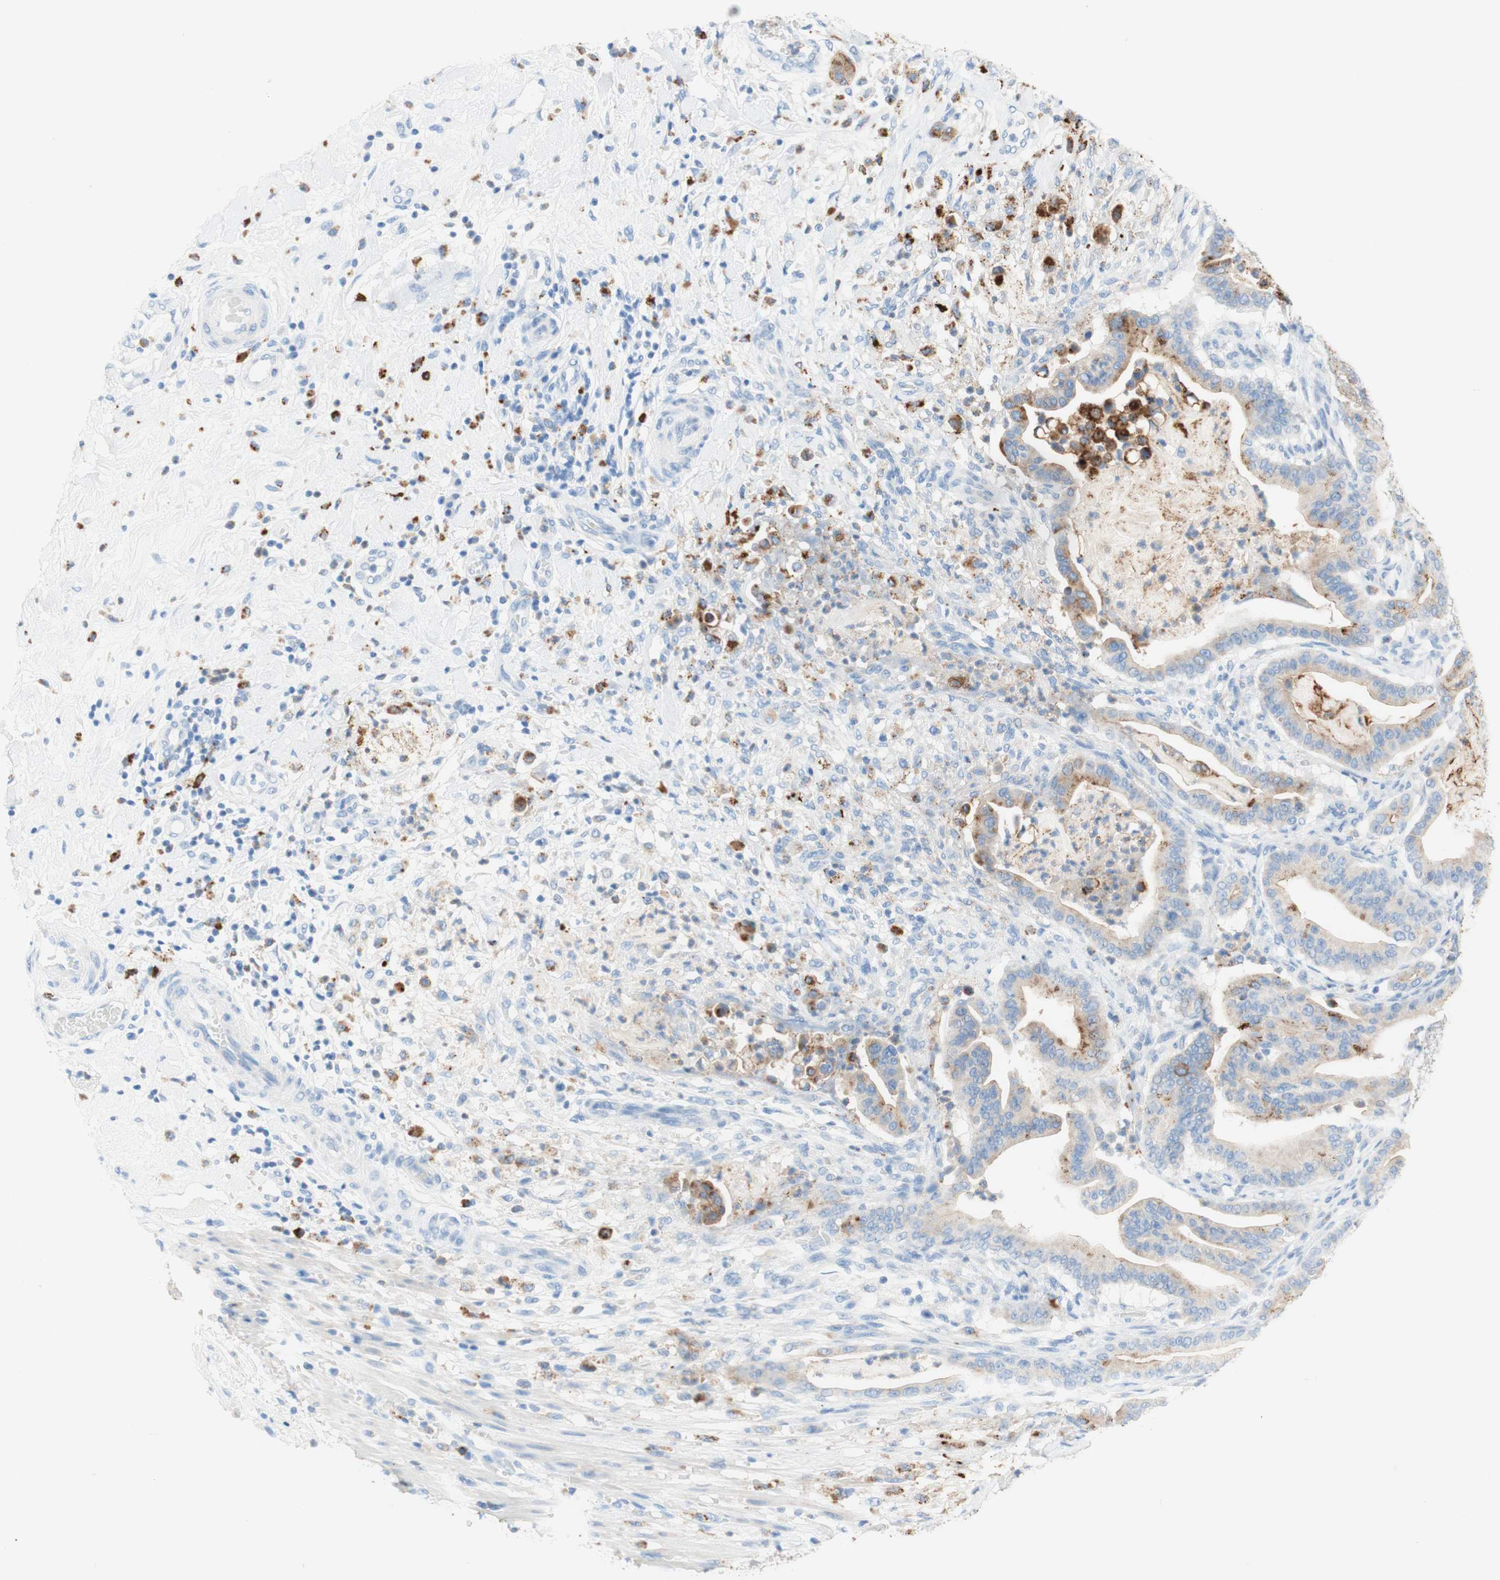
{"staining": {"intensity": "moderate", "quantity": "<25%", "location": "cytoplasmic/membranous"}, "tissue": "pancreatic cancer", "cell_type": "Tumor cells", "image_type": "cancer", "snomed": [{"axis": "morphology", "description": "Adenocarcinoma, NOS"}, {"axis": "topography", "description": "Pancreas"}], "caption": "Protein expression by immunohistochemistry reveals moderate cytoplasmic/membranous positivity in approximately <25% of tumor cells in pancreatic adenocarcinoma.", "gene": "CEACAM1", "patient": {"sex": "male", "age": 63}}